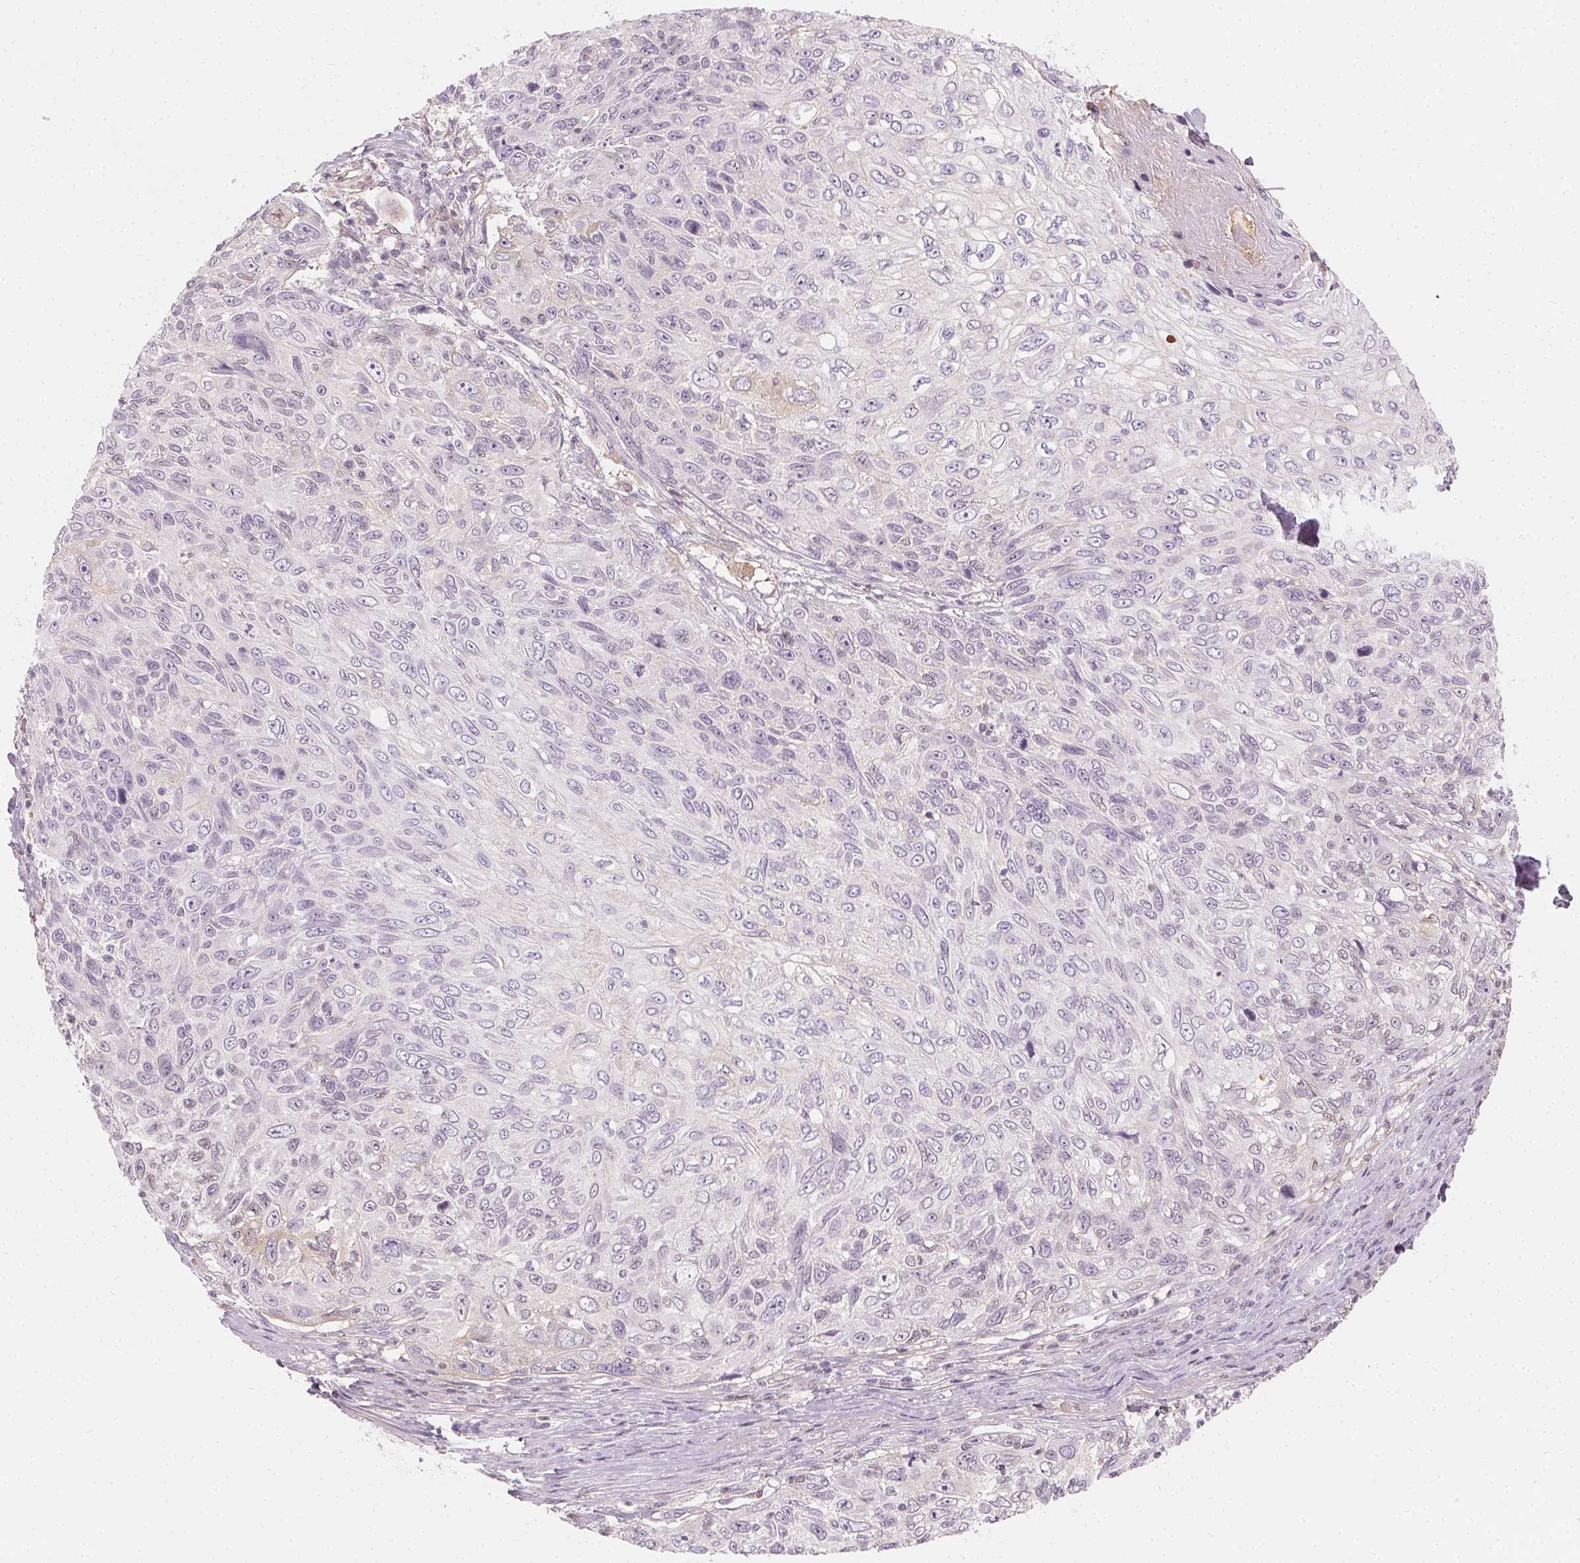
{"staining": {"intensity": "negative", "quantity": "none", "location": "none"}, "tissue": "skin cancer", "cell_type": "Tumor cells", "image_type": "cancer", "snomed": [{"axis": "morphology", "description": "Squamous cell carcinoma, NOS"}, {"axis": "topography", "description": "Skin"}], "caption": "Immunohistochemistry (IHC) photomicrograph of neoplastic tissue: human skin squamous cell carcinoma stained with DAB demonstrates no significant protein staining in tumor cells. The staining was performed using DAB (3,3'-diaminobenzidine) to visualize the protein expression in brown, while the nuclei were stained in blue with hematoxylin (Magnification: 20x).", "gene": "AFM", "patient": {"sex": "male", "age": 92}}